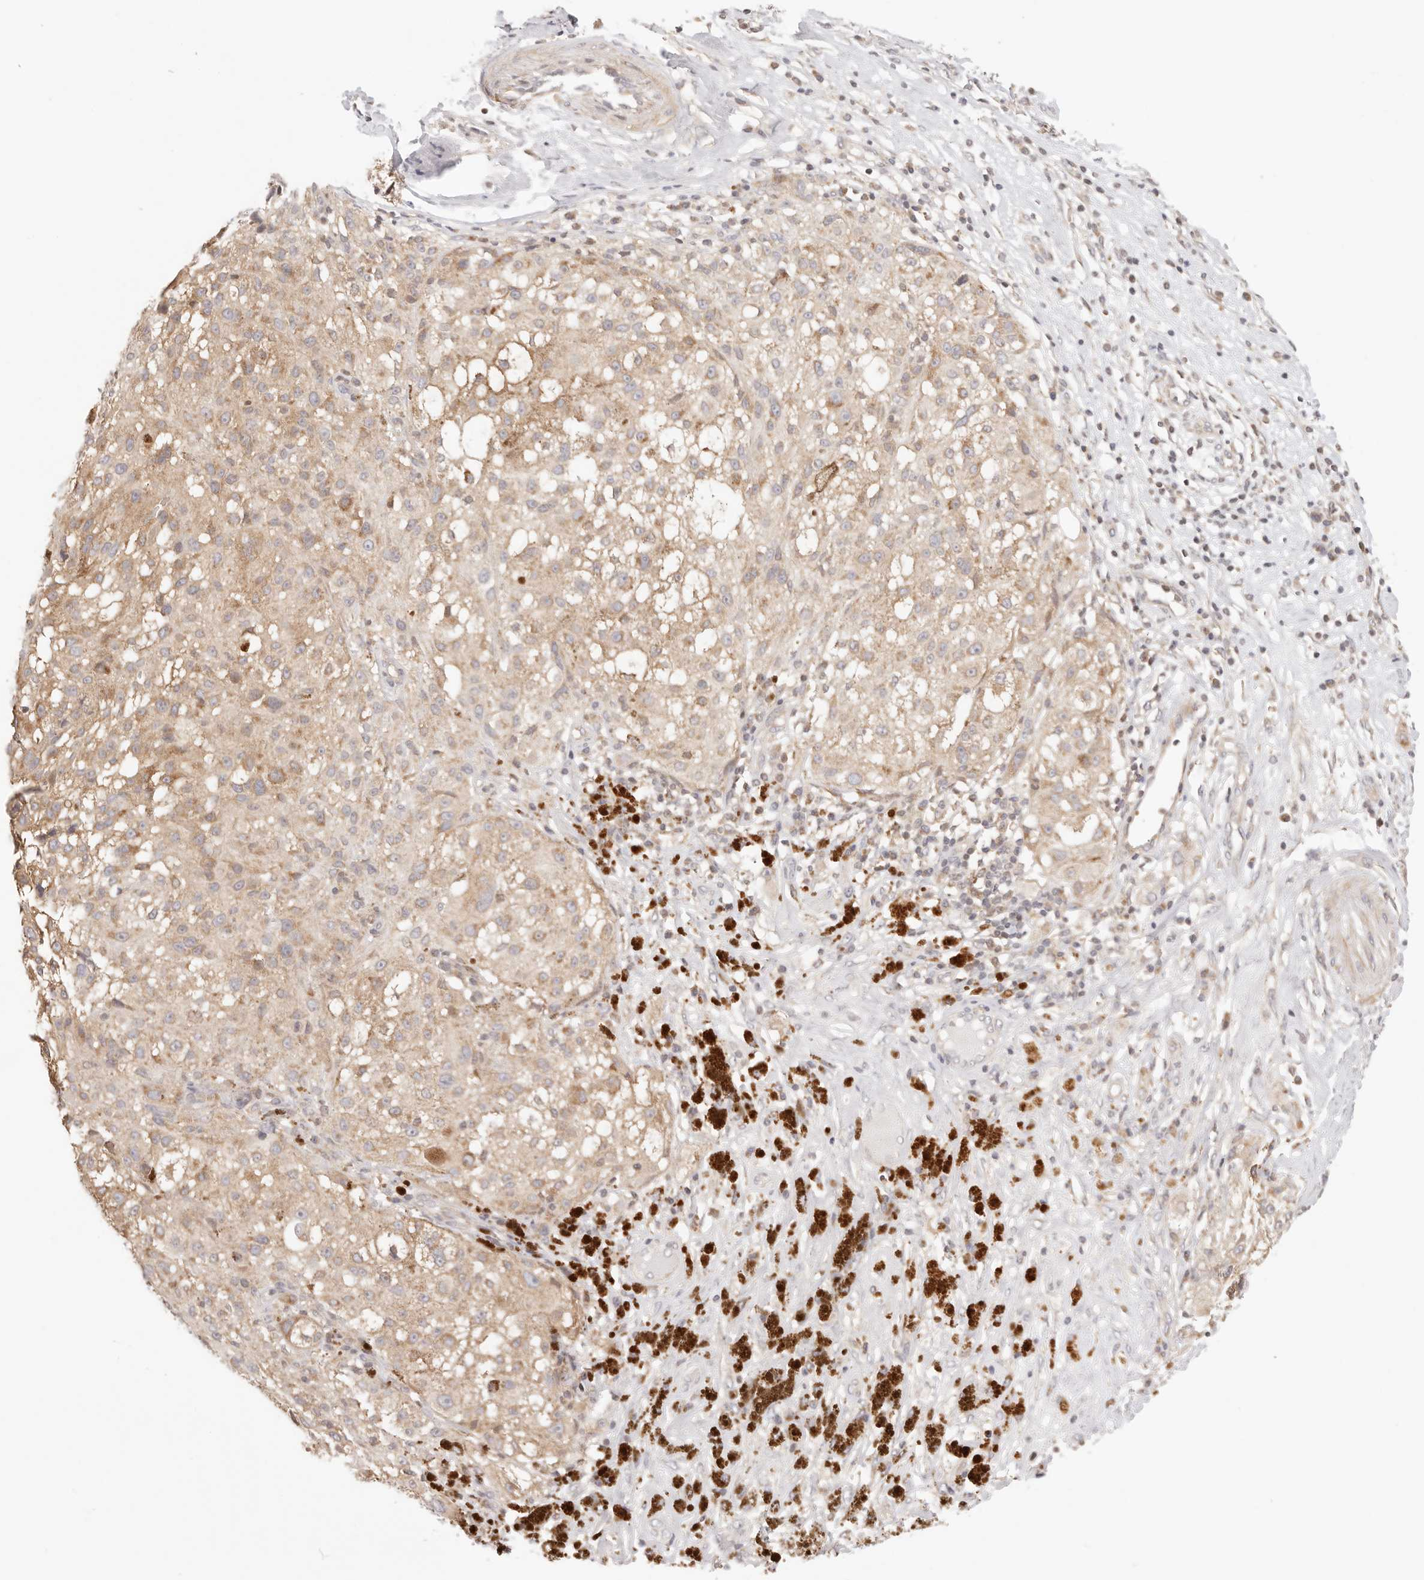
{"staining": {"intensity": "weak", "quantity": ">75%", "location": "cytoplasmic/membranous"}, "tissue": "melanoma", "cell_type": "Tumor cells", "image_type": "cancer", "snomed": [{"axis": "morphology", "description": "Necrosis, NOS"}, {"axis": "morphology", "description": "Malignant melanoma, NOS"}, {"axis": "topography", "description": "Skin"}], "caption": "This is an image of immunohistochemistry staining of melanoma, which shows weak positivity in the cytoplasmic/membranous of tumor cells.", "gene": "KCMF1", "patient": {"sex": "female", "age": 87}}